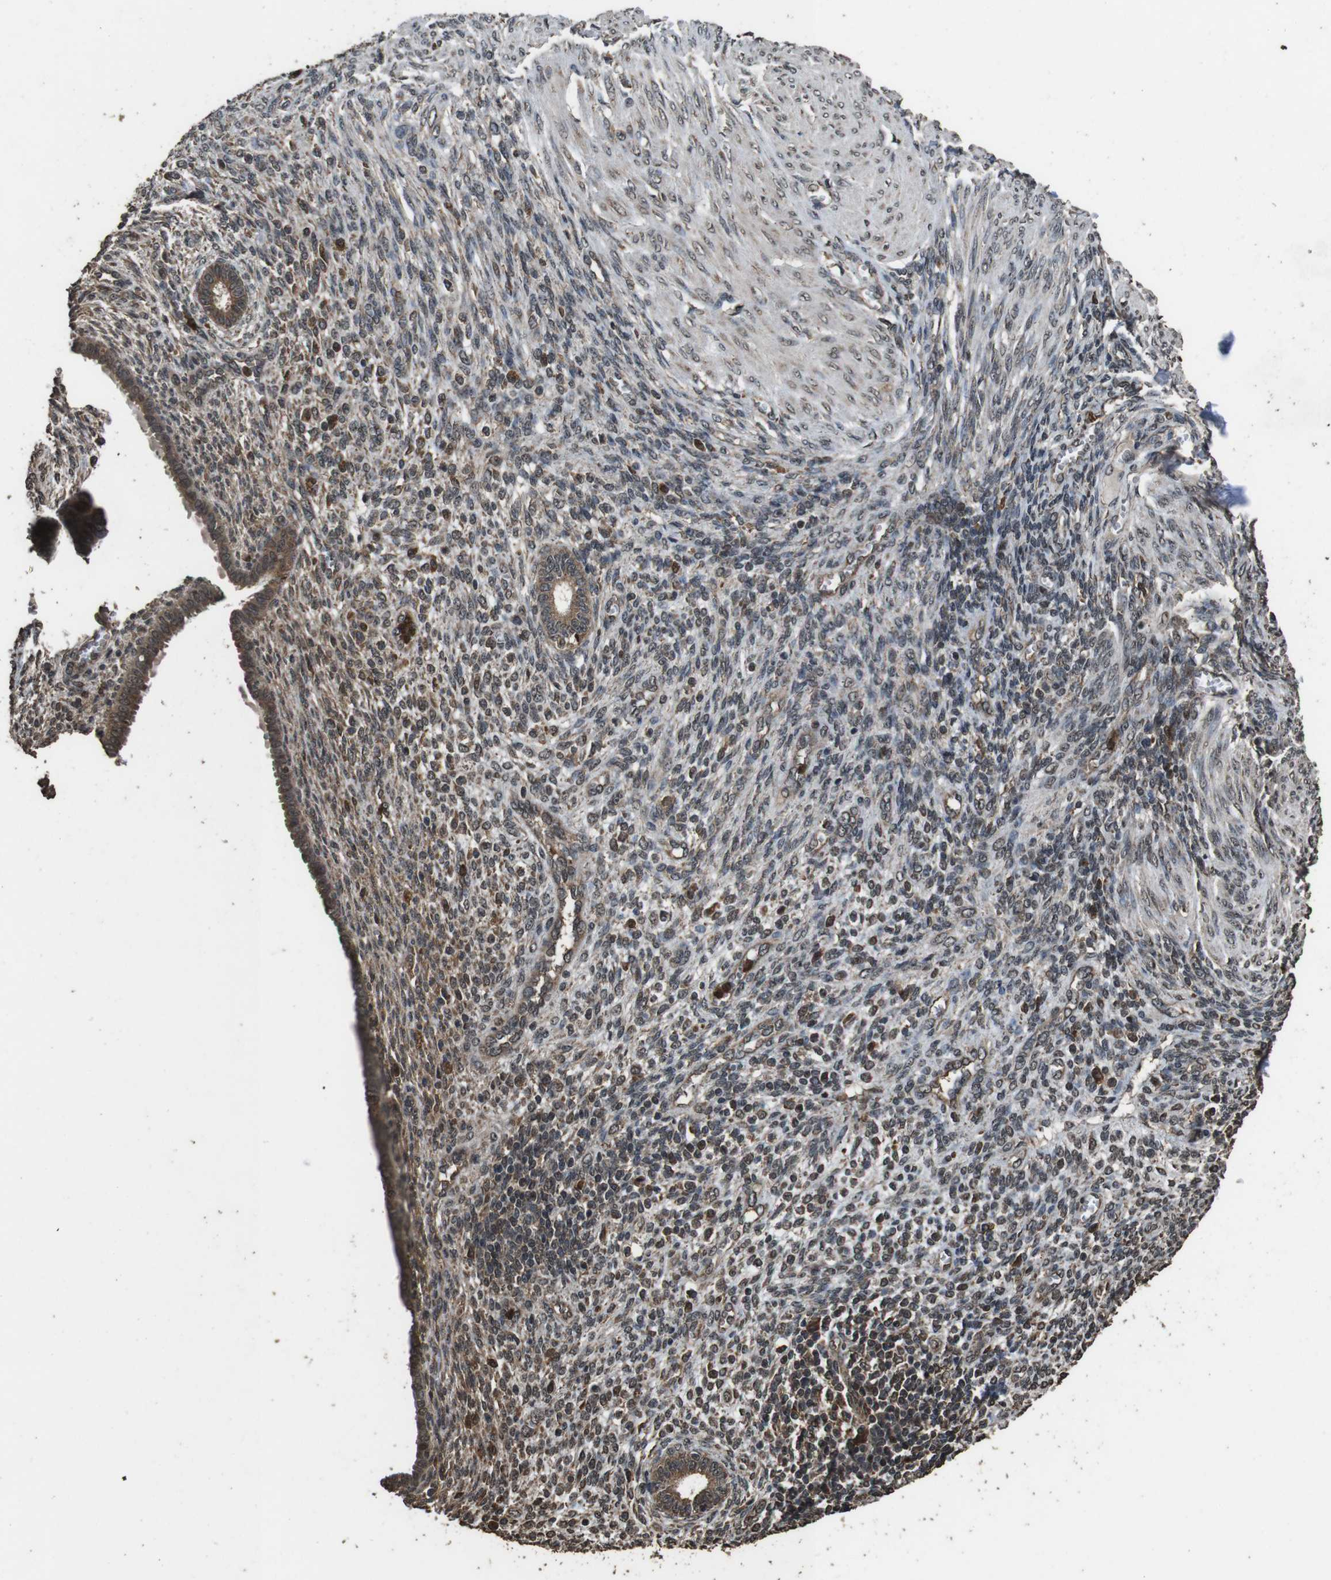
{"staining": {"intensity": "strong", "quantity": "<25%", "location": "nuclear"}, "tissue": "endometrium", "cell_type": "Cells in endometrial stroma", "image_type": "normal", "snomed": [{"axis": "morphology", "description": "Normal tissue, NOS"}, {"axis": "topography", "description": "Endometrium"}], "caption": "Immunohistochemical staining of benign human endometrium displays <25% levels of strong nuclear protein positivity in about <25% of cells in endometrial stroma. (IHC, brightfield microscopy, high magnification).", "gene": "RRAS2", "patient": {"sex": "female", "age": 72}}